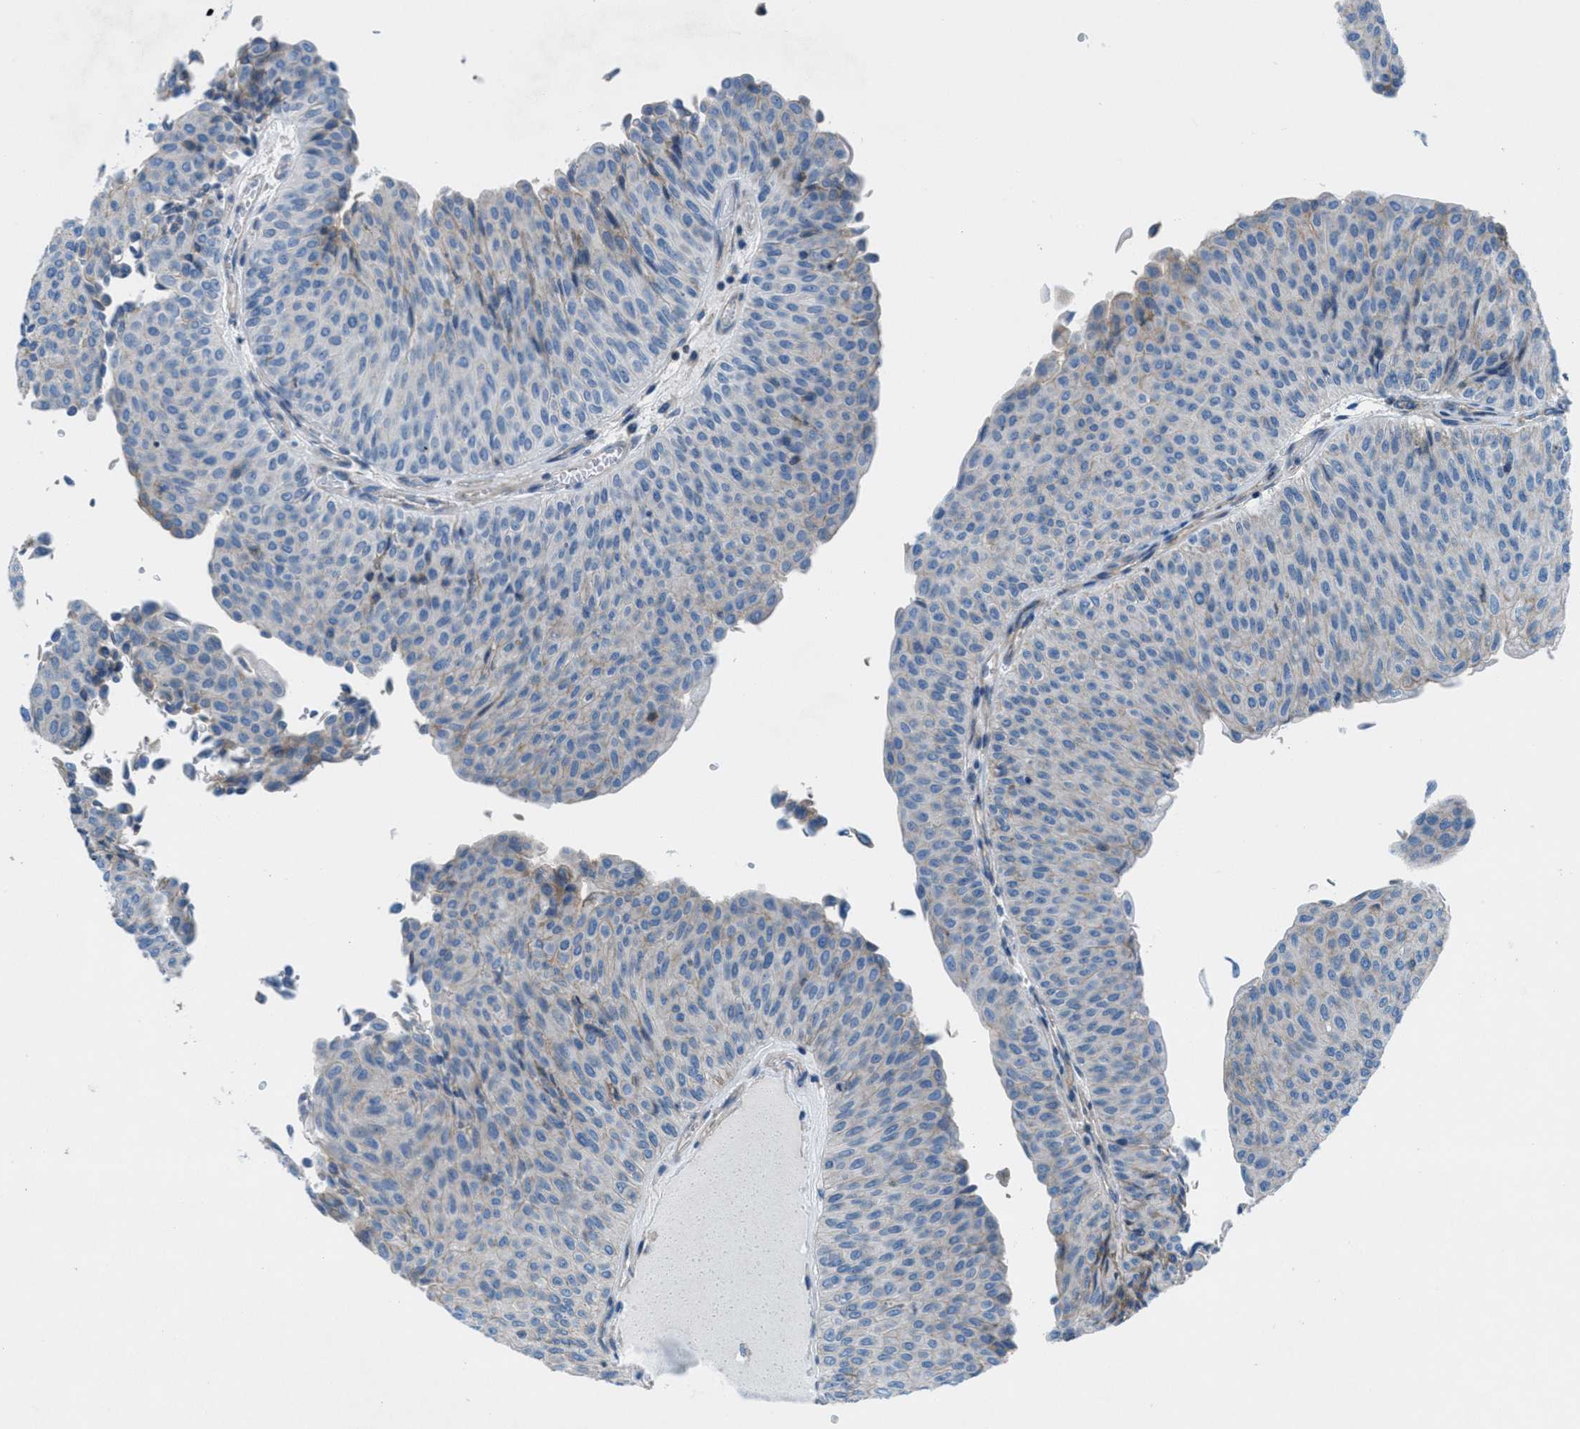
{"staining": {"intensity": "negative", "quantity": "none", "location": "none"}, "tissue": "urothelial cancer", "cell_type": "Tumor cells", "image_type": "cancer", "snomed": [{"axis": "morphology", "description": "Urothelial carcinoma, Low grade"}, {"axis": "topography", "description": "Urinary bladder"}], "caption": "The immunohistochemistry (IHC) histopathology image has no significant positivity in tumor cells of urothelial cancer tissue. (Immunohistochemistry, brightfield microscopy, high magnification).", "gene": "MFSD13A", "patient": {"sex": "male", "age": 78}}